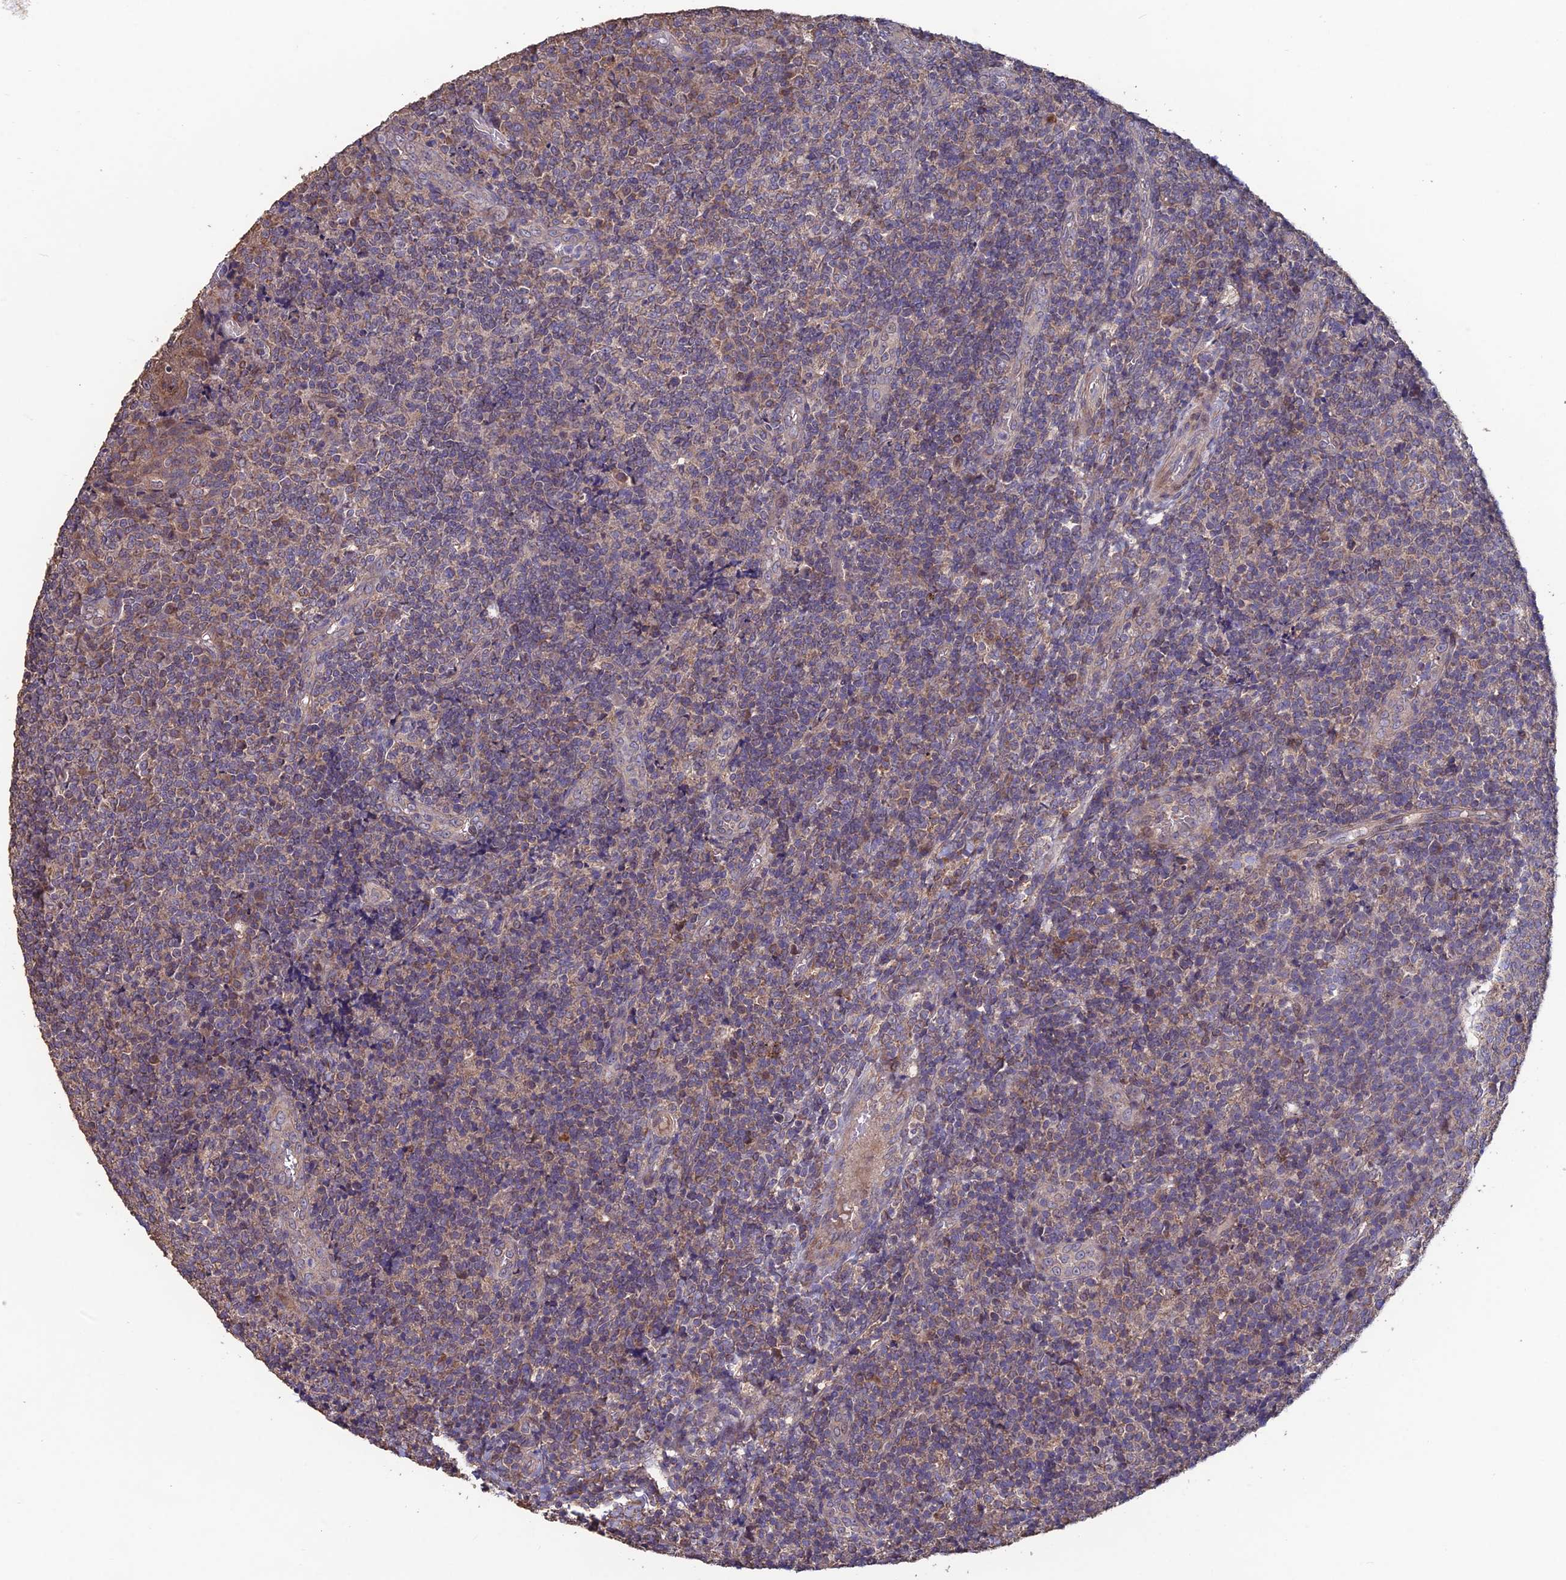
{"staining": {"intensity": "moderate", "quantity": "<25%", "location": "cytoplasmic/membranous"}, "tissue": "tonsil", "cell_type": "Germinal center cells", "image_type": "normal", "snomed": [{"axis": "morphology", "description": "Normal tissue, NOS"}, {"axis": "topography", "description": "Tonsil"}], "caption": "Immunohistochemistry (IHC) (DAB) staining of normal tonsil exhibits moderate cytoplasmic/membranous protein expression in approximately <25% of germinal center cells.", "gene": "SHISA5", "patient": {"sex": "female", "age": 19}}